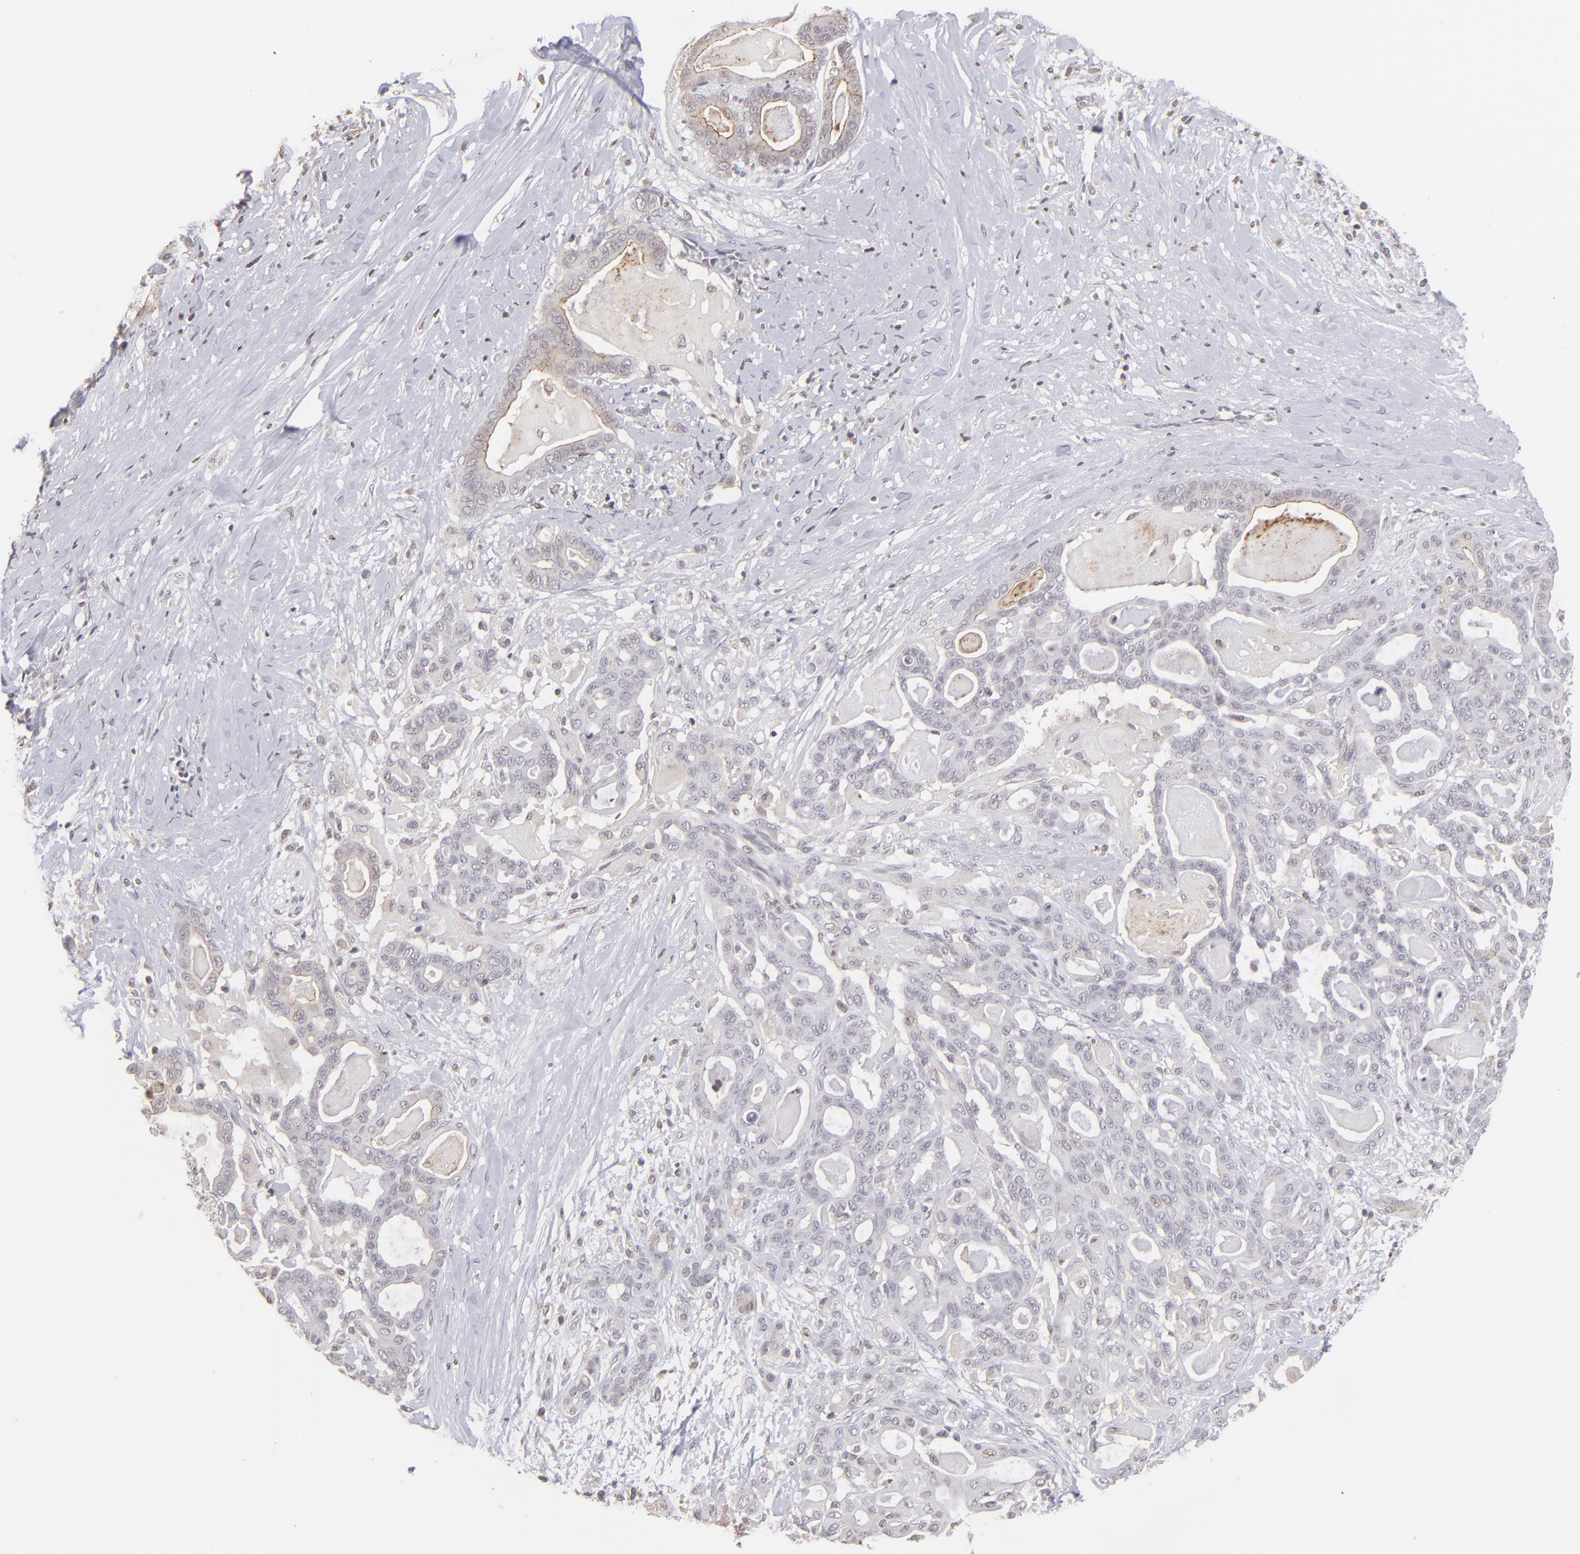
{"staining": {"intensity": "negative", "quantity": "none", "location": "none"}, "tissue": "pancreatic cancer", "cell_type": "Tumor cells", "image_type": "cancer", "snomed": [{"axis": "morphology", "description": "Adenocarcinoma, NOS"}, {"axis": "topography", "description": "Pancreas"}], "caption": "IHC of human adenocarcinoma (pancreatic) reveals no positivity in tumor cells.", "gene": "CLDN2", "patient": {"sex": "male", "age": 63}}